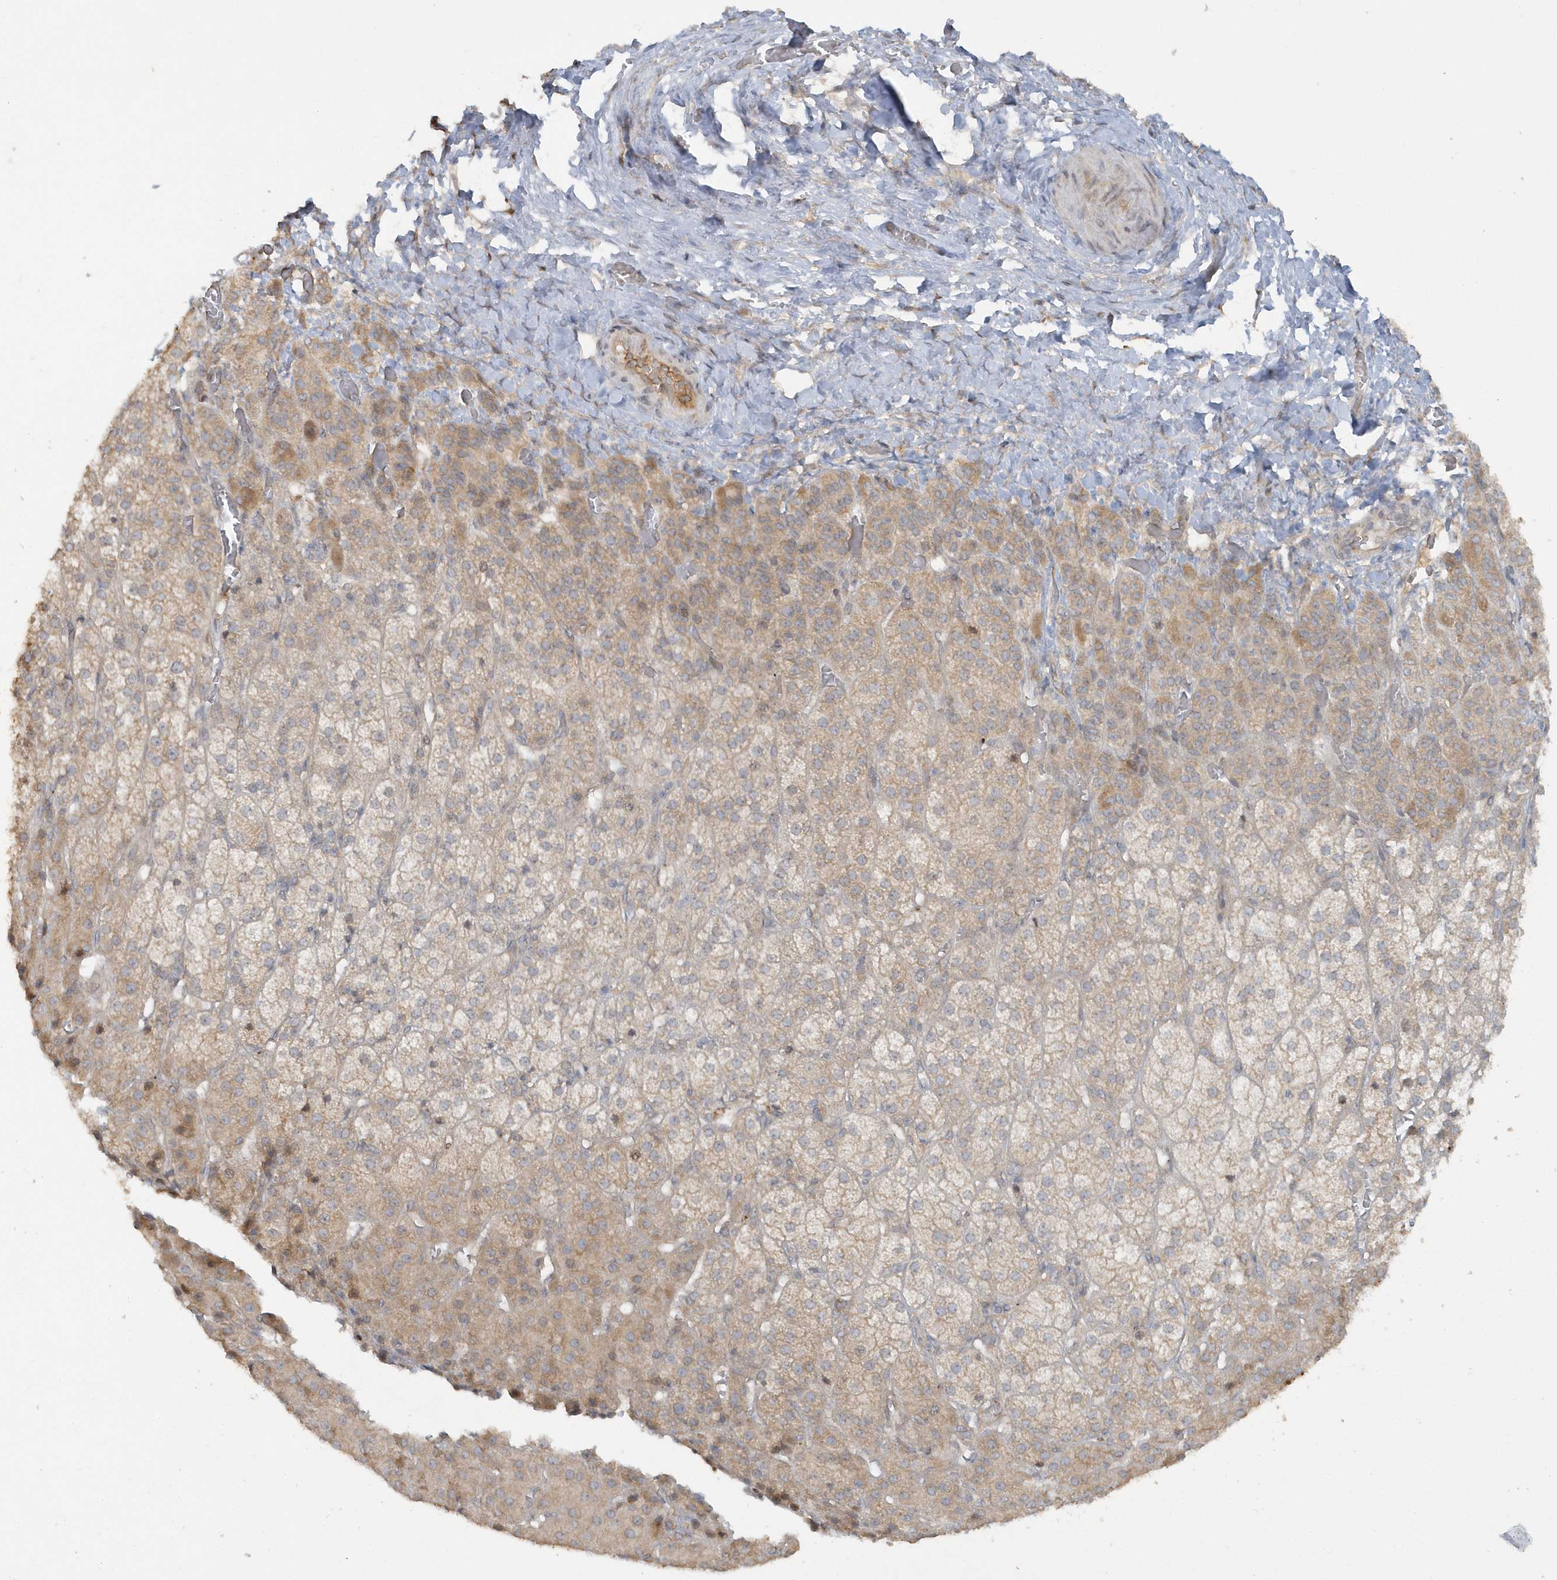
{"staining": {"intensity": "weak", "quantity": "25%-75%", "location": "cytoplasmic/membranous"}, "tissue": "adrenal gland", "cell_type": "Glandular cells", "image_type": "normal", "snomed": [{"axis": "morphology", "description": "Normal tissue, NOS"}, {"axis": "topography", "description": "Adrenal gland"}], "caption": "Immunohistochemical staining of normal human adrenal gland reveals low levels of weak cytoplasmic/membranous expression in about 25%-75% of glandular cells.", "gene": "STIM2", "patient": {"sex": "female", "age": 57}}